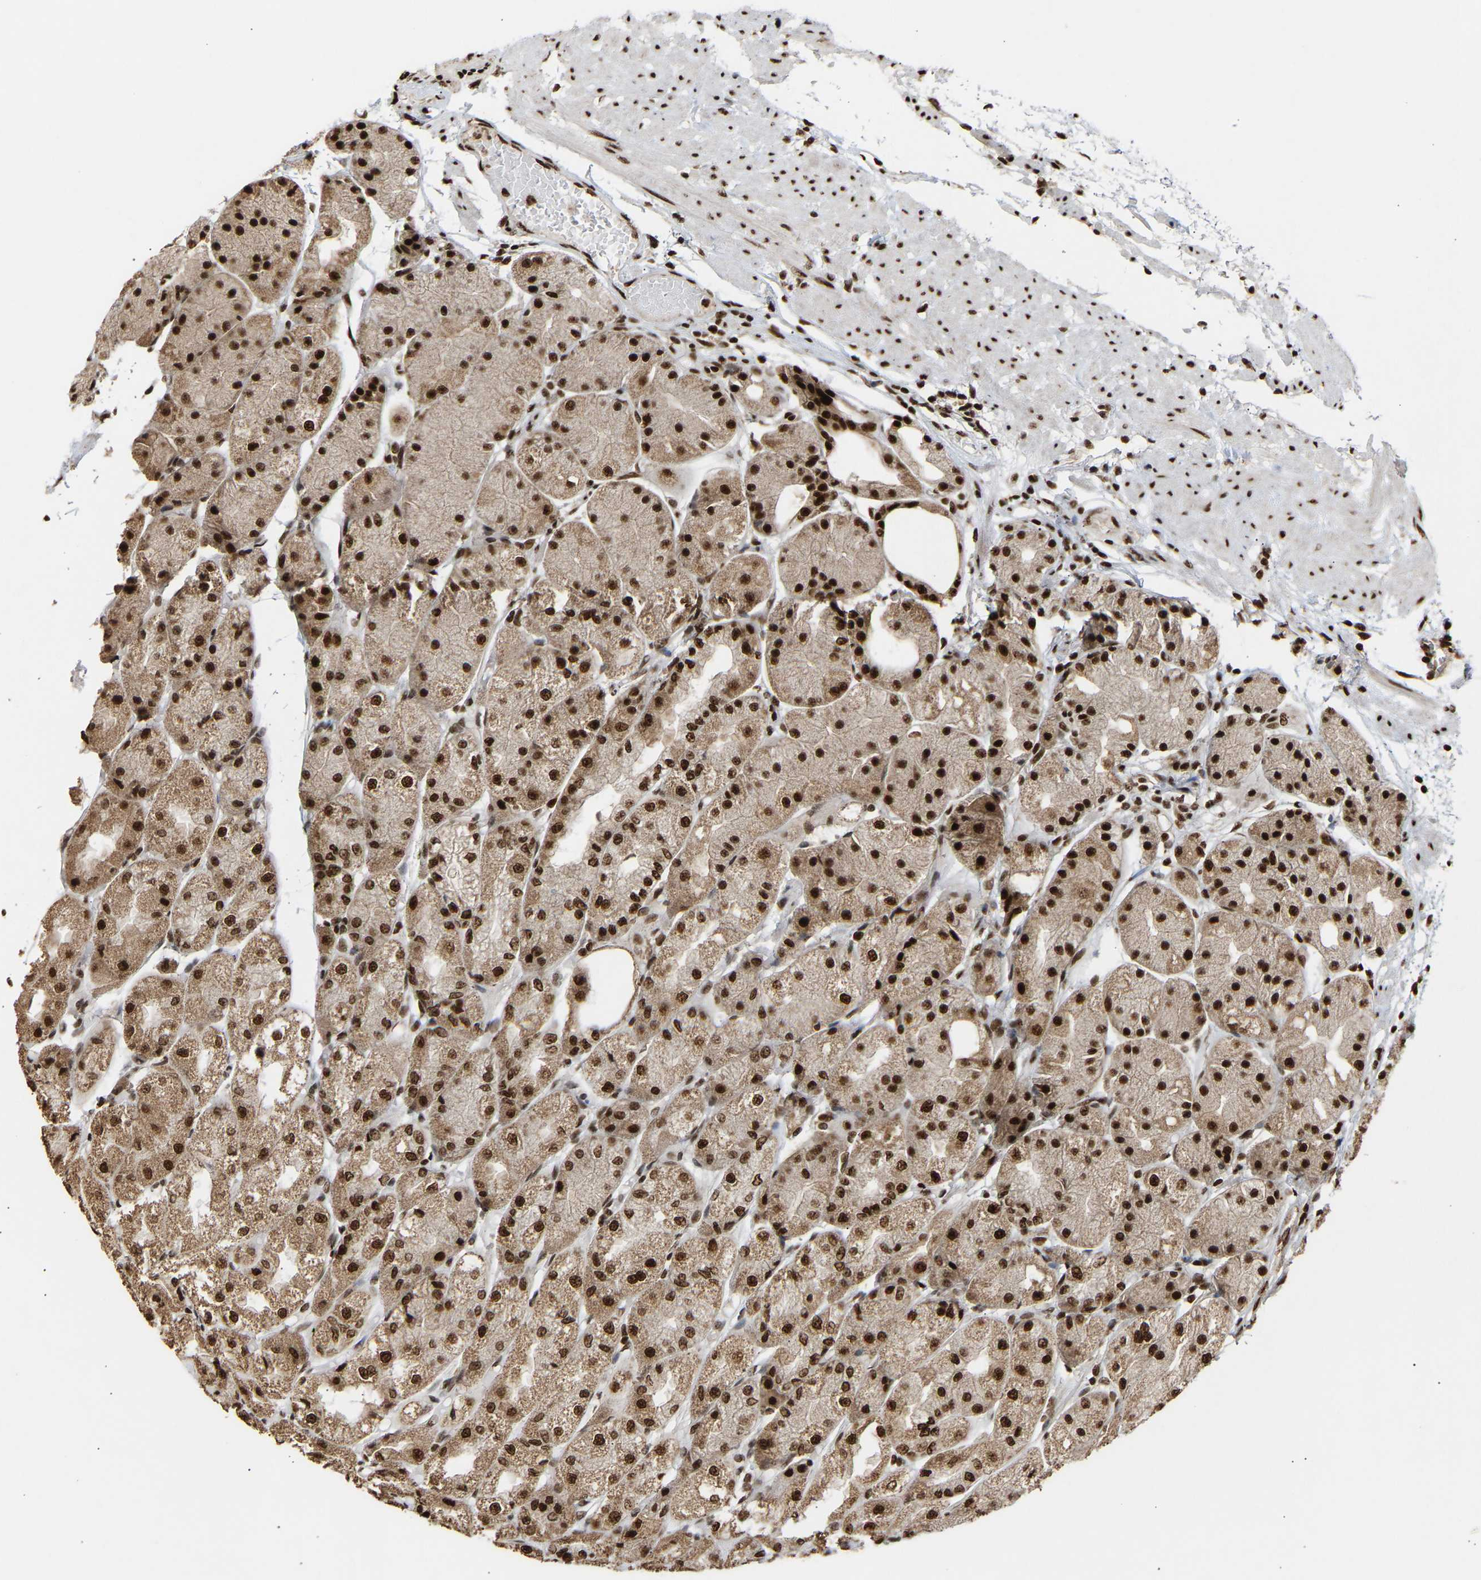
{"staining": {"intensity": "strong", "quantity": ">75%", "location": "cytoplasmic/membranous,nuclear"}, "tissue": "stomach", "cell_type": "Glandular cells", "image_type": "normal", "snomed": [{"axis": "morphology", "description": "Normal tissue, NOS"}, {"axis": "topography", "description": "Stomach, upper"}], "caption": "Glandular cells exhibit high levels of strong cytoplasmic/membranous,nuclear positivity in approximately >75% of cells in unremarkable human stomach. The staining is performed using DAB (3,3'-diaminobenzidine) brown chromogen to label protein expression. The nuclei are counter-stained blue using hematoxylin.", "gene": "ALYREF", "patient": {"sex": "male", "age": 72}}